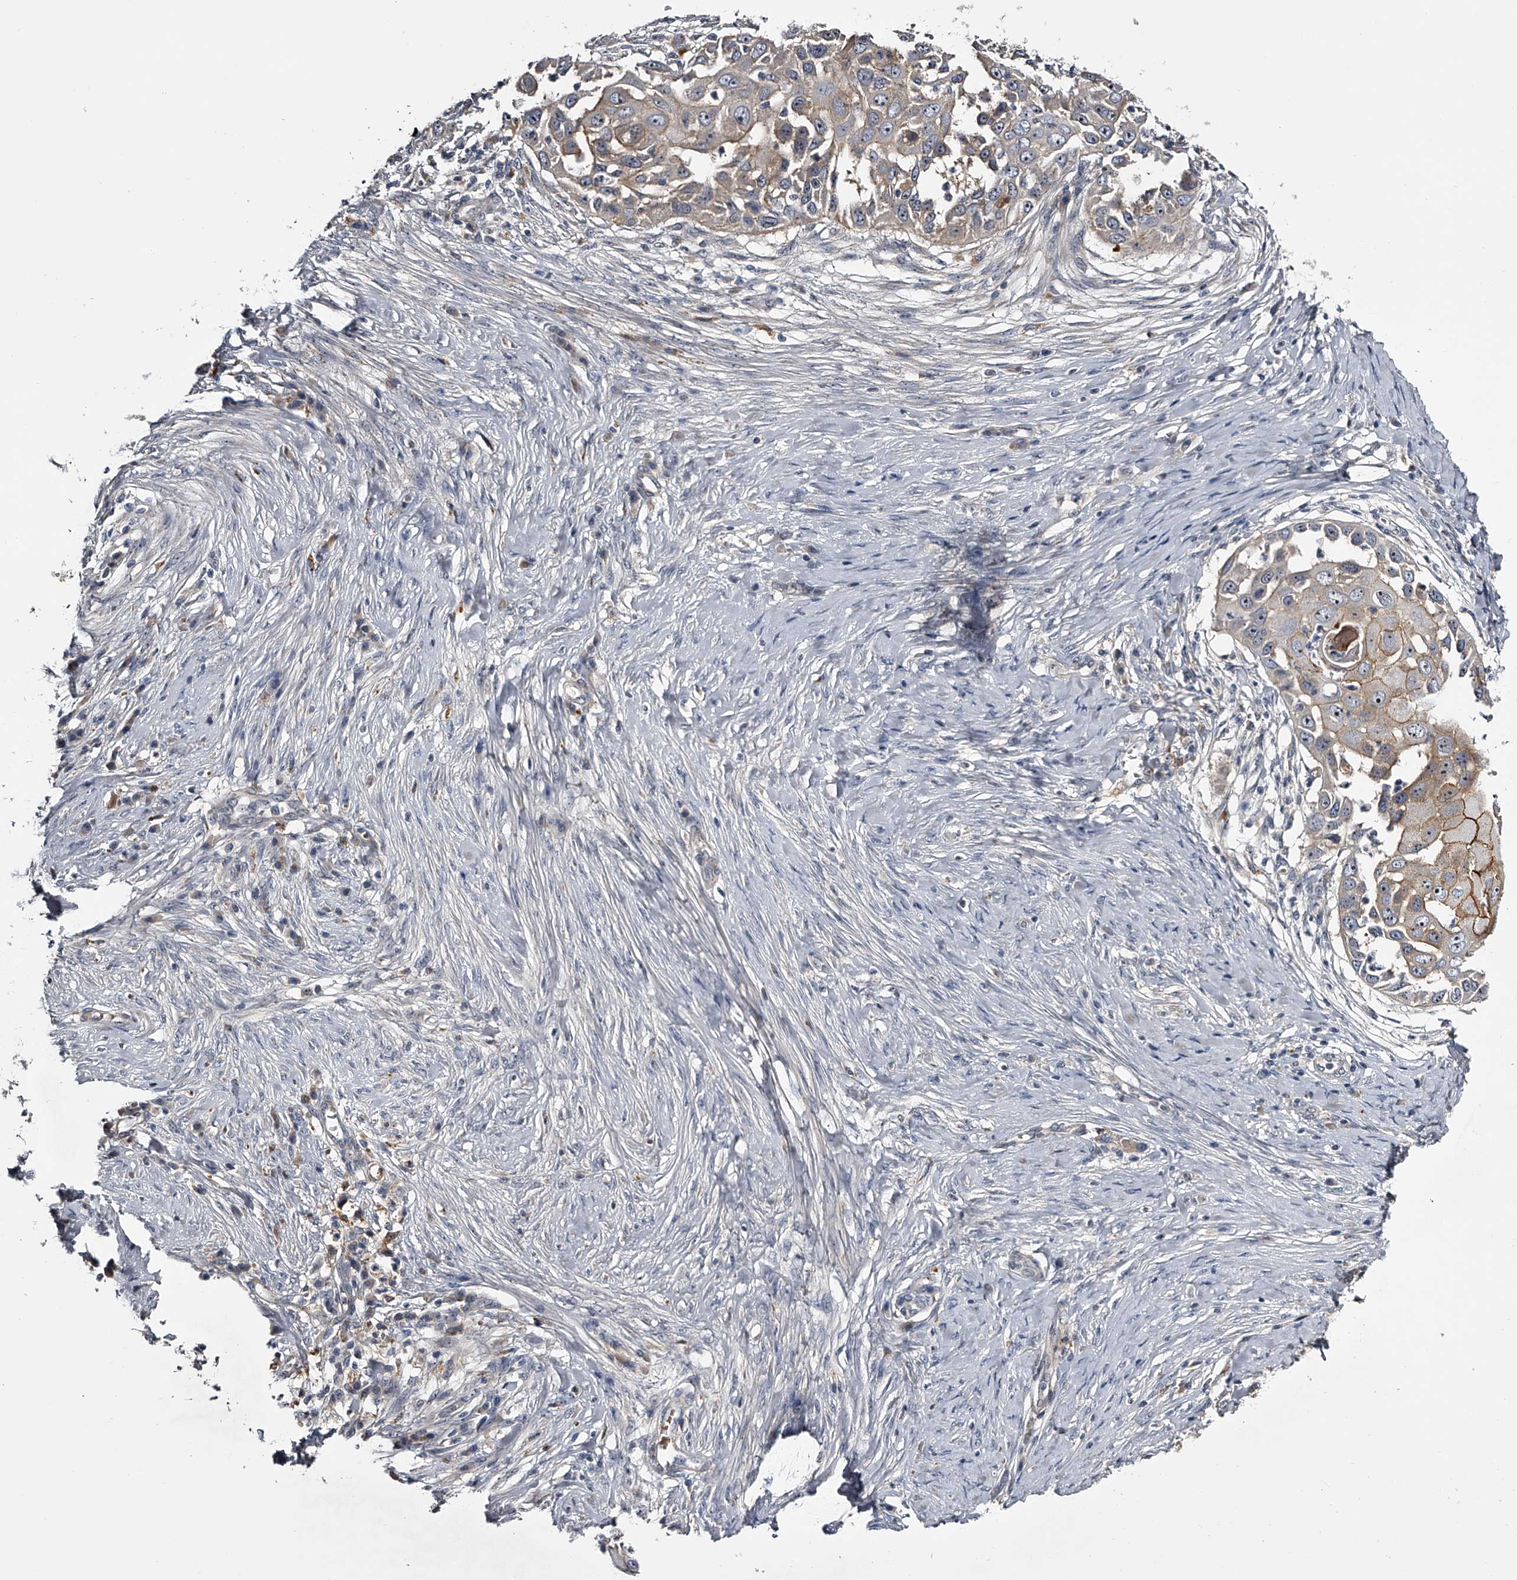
{"staining": {"intensity": "moderate", "quantity": "25%-75%", "location": "cytoplasmic/membranous,nuclear"}, "tissue": "skin cancer", "cell_type": "Tumor cells", "image_type": "cancer", "snomed": [{"axis": "morphology", "description": "Squamous cell carcinoma, NOS"}, {"axis": "topography", "description": "Skin"}], "caption": "An immunohistochemistry image of neoplastic tissue is shown. Protein staining in brown labels moderate cytoplasmic/membranous and nuclear positivity in squamous cell carcinoma (skin) within tumor cells.", "gene": "MDN1", "patient": {"sex": "female", "age": 44}}